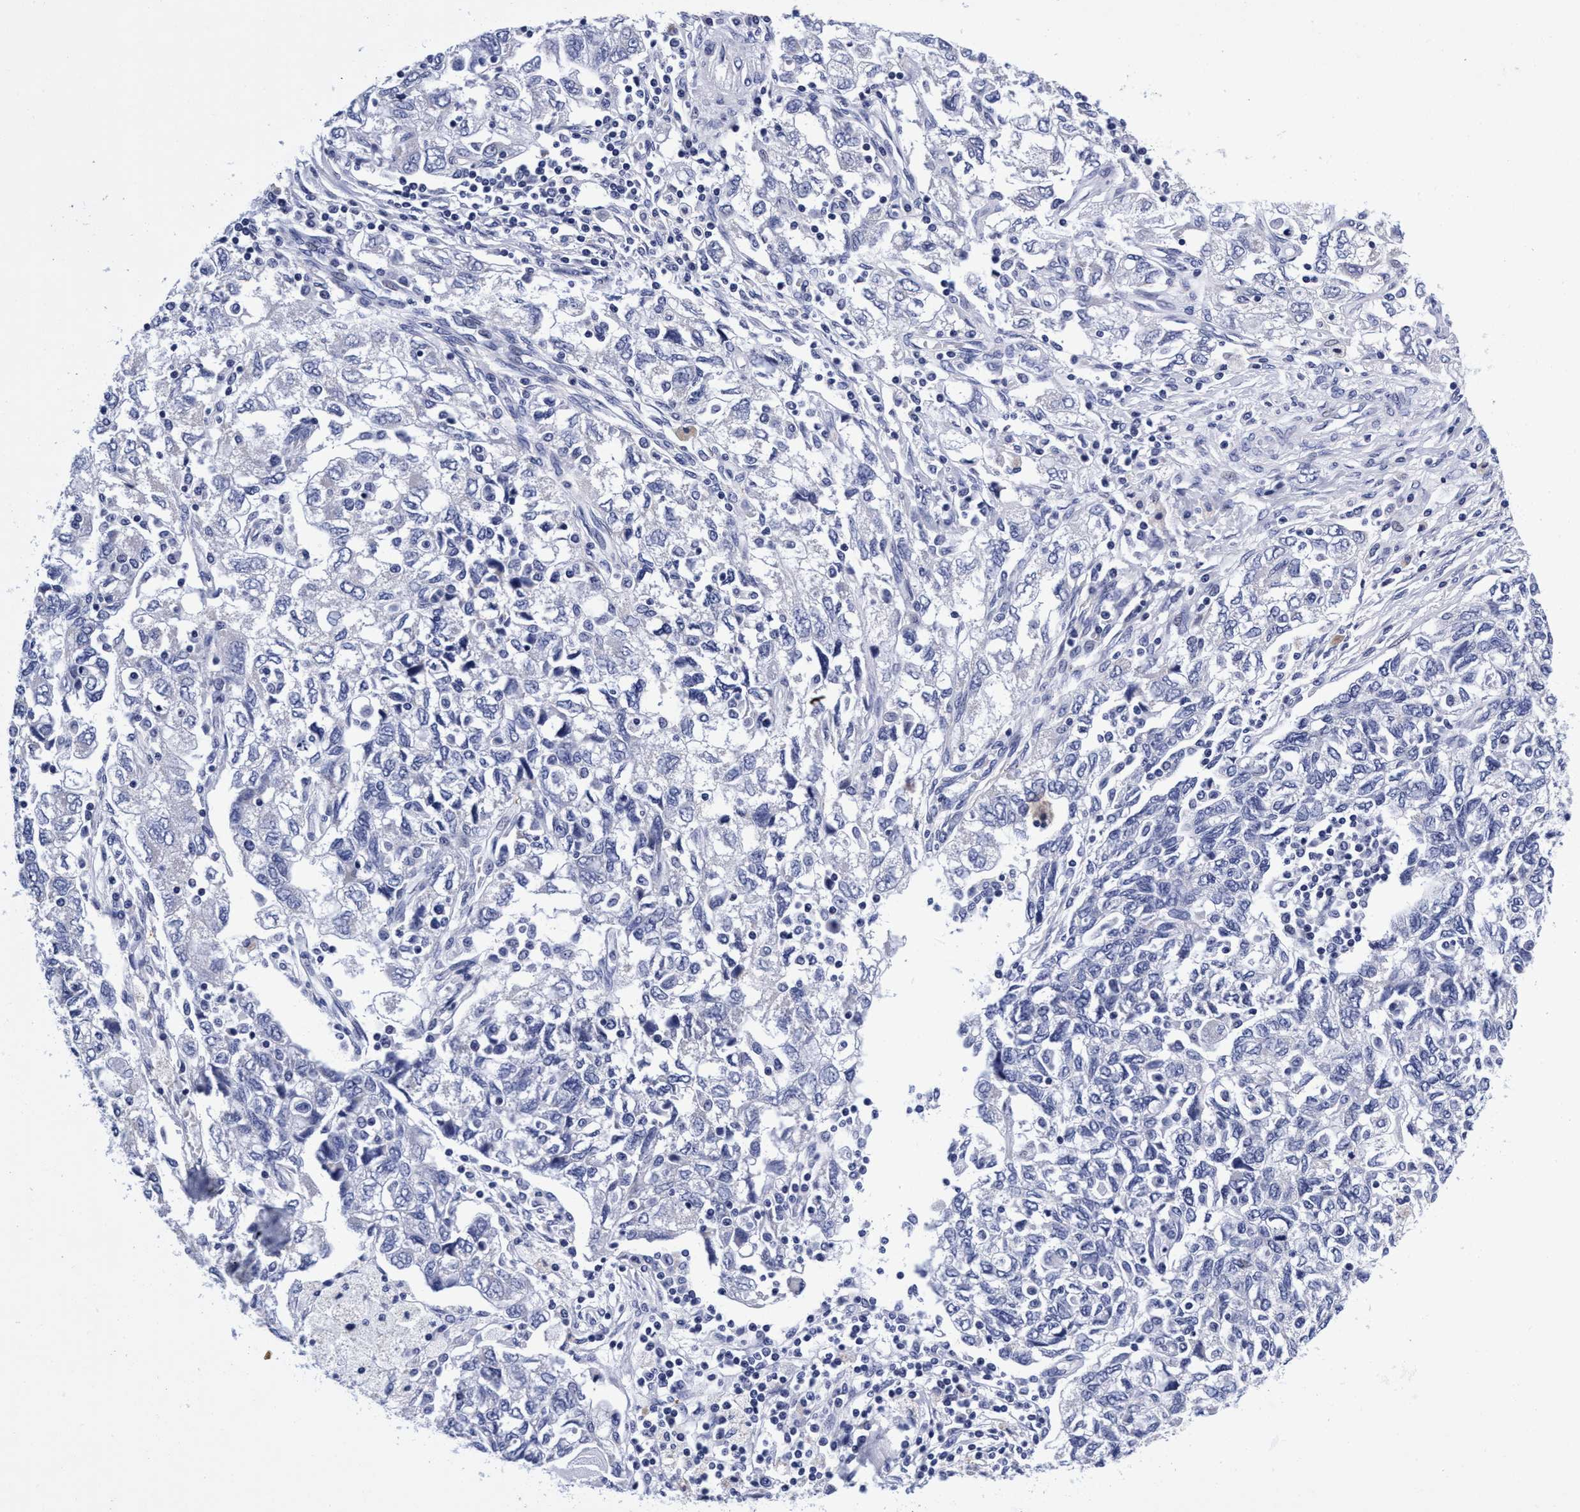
{"staining": {"intensity": "negative", "quantity": "none", "location": "none"}, "tissue": "ovarian cancer", "cell_type": "Tumor cells", "image_type": "cancer", "snomed": [{"axis": "morphology", "description": "Carcinoma, NOS"}, {"axis": "morphology", "description": "Cystadenocarcinoma, serous, NOS"}, {"axis": "topography", "description": "Ovary"}], "caption": "DAB (3,3'-diaminobenzidine) immunohistochemical staining of ovarian carcinoma shows no significant staining in tumor cells.", "gene": "PLPPR1", "patient": {"sex": "female", "age": 69}}